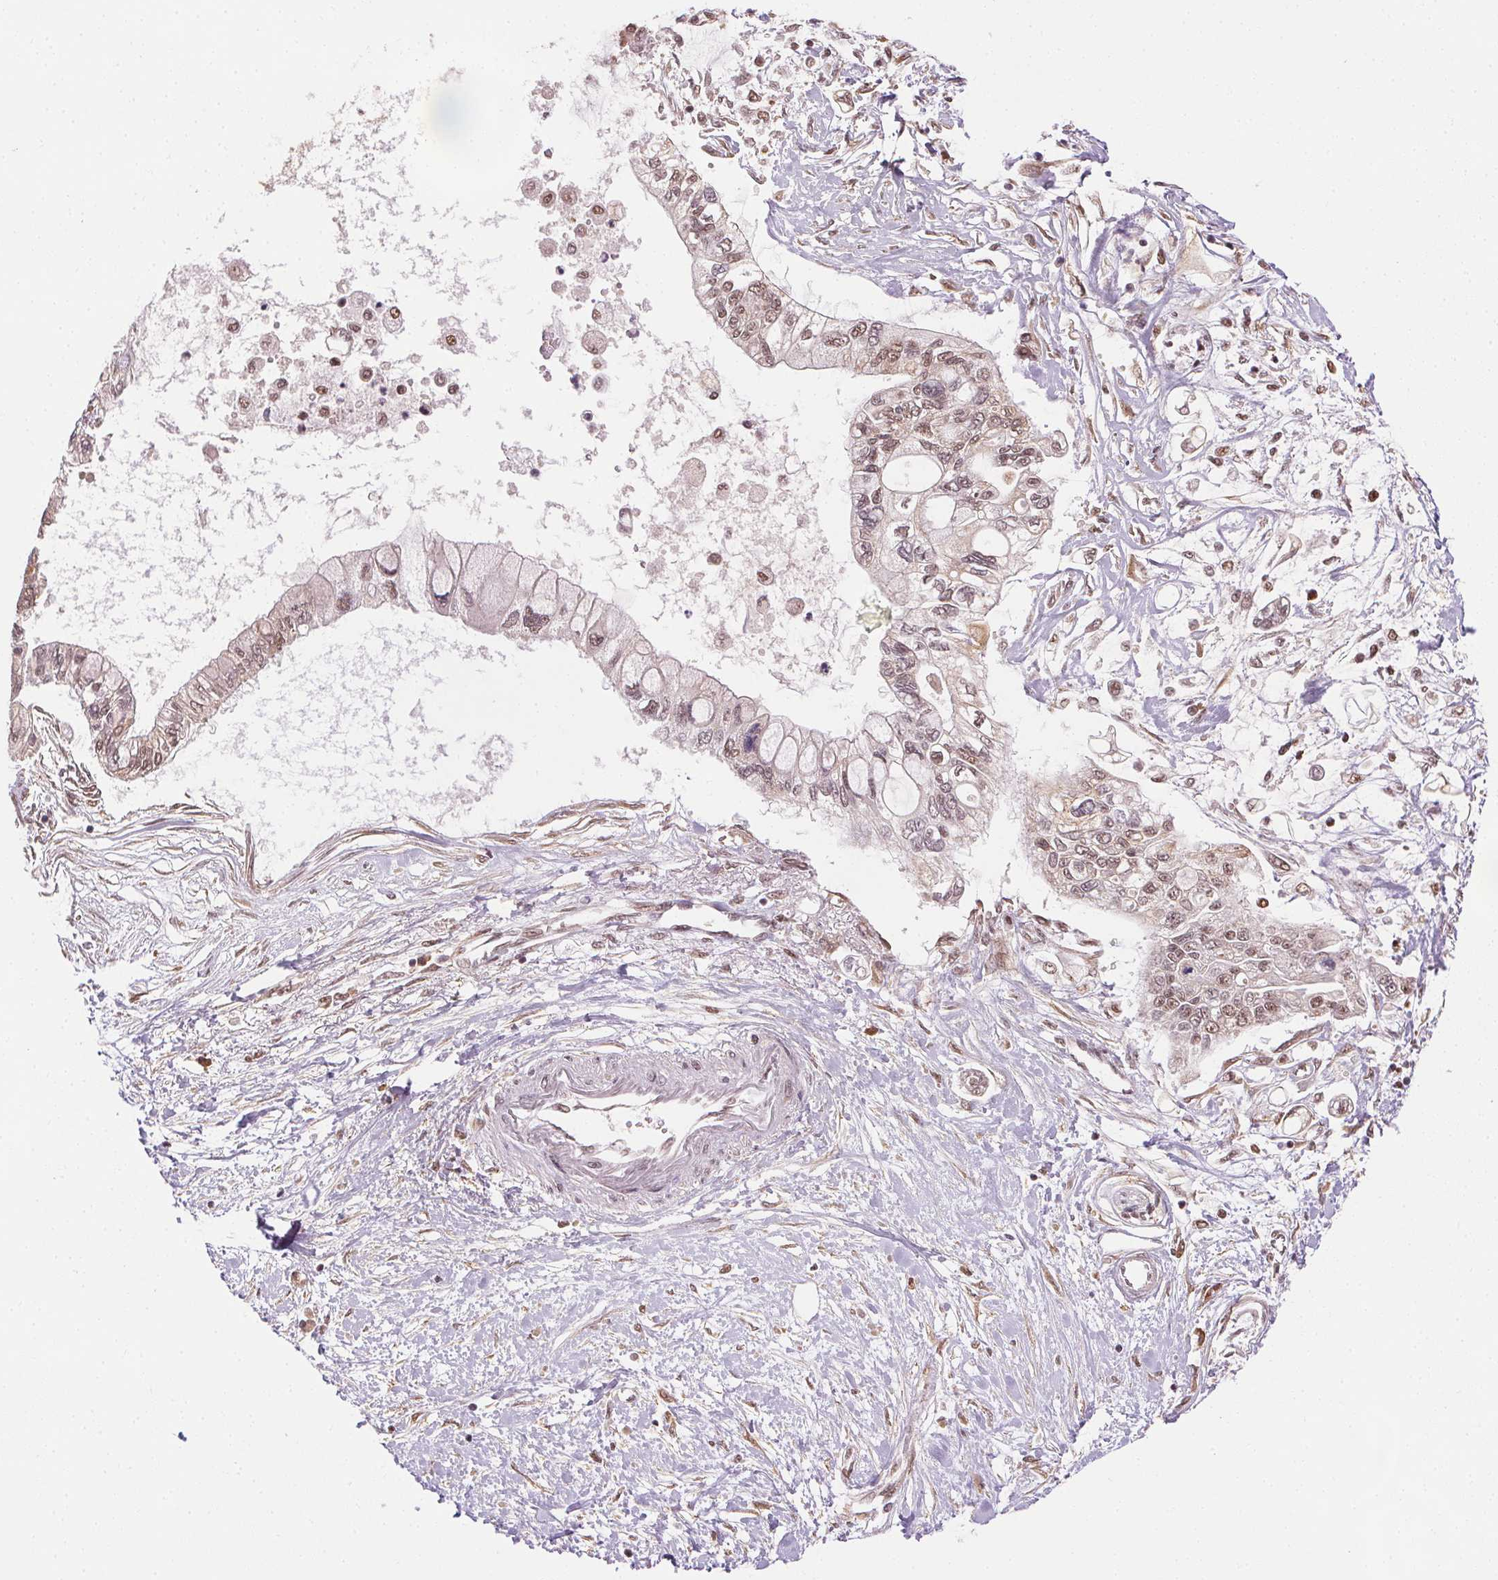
{"staining": {"intensity": "moderate", "quantity": "25%-75%", "location": "nuclear"}, "tissue": "pancreatic cancer", "cell_type": "Tumor cells", "image_type": "cancer", "snomed": [{"axis": "morphology", "description": "Adenocarcinoma, NOS"}, {"axis": "topography", "description": "Pancreas"}], "caption": "Protein analysis of pancreatic adenocarcinoma tissue shows moderate nuclear staining in approximately 25%-75% of tumor cells.", "gene": "TREML4", "patient": {"sex": "female", "age": 77}}